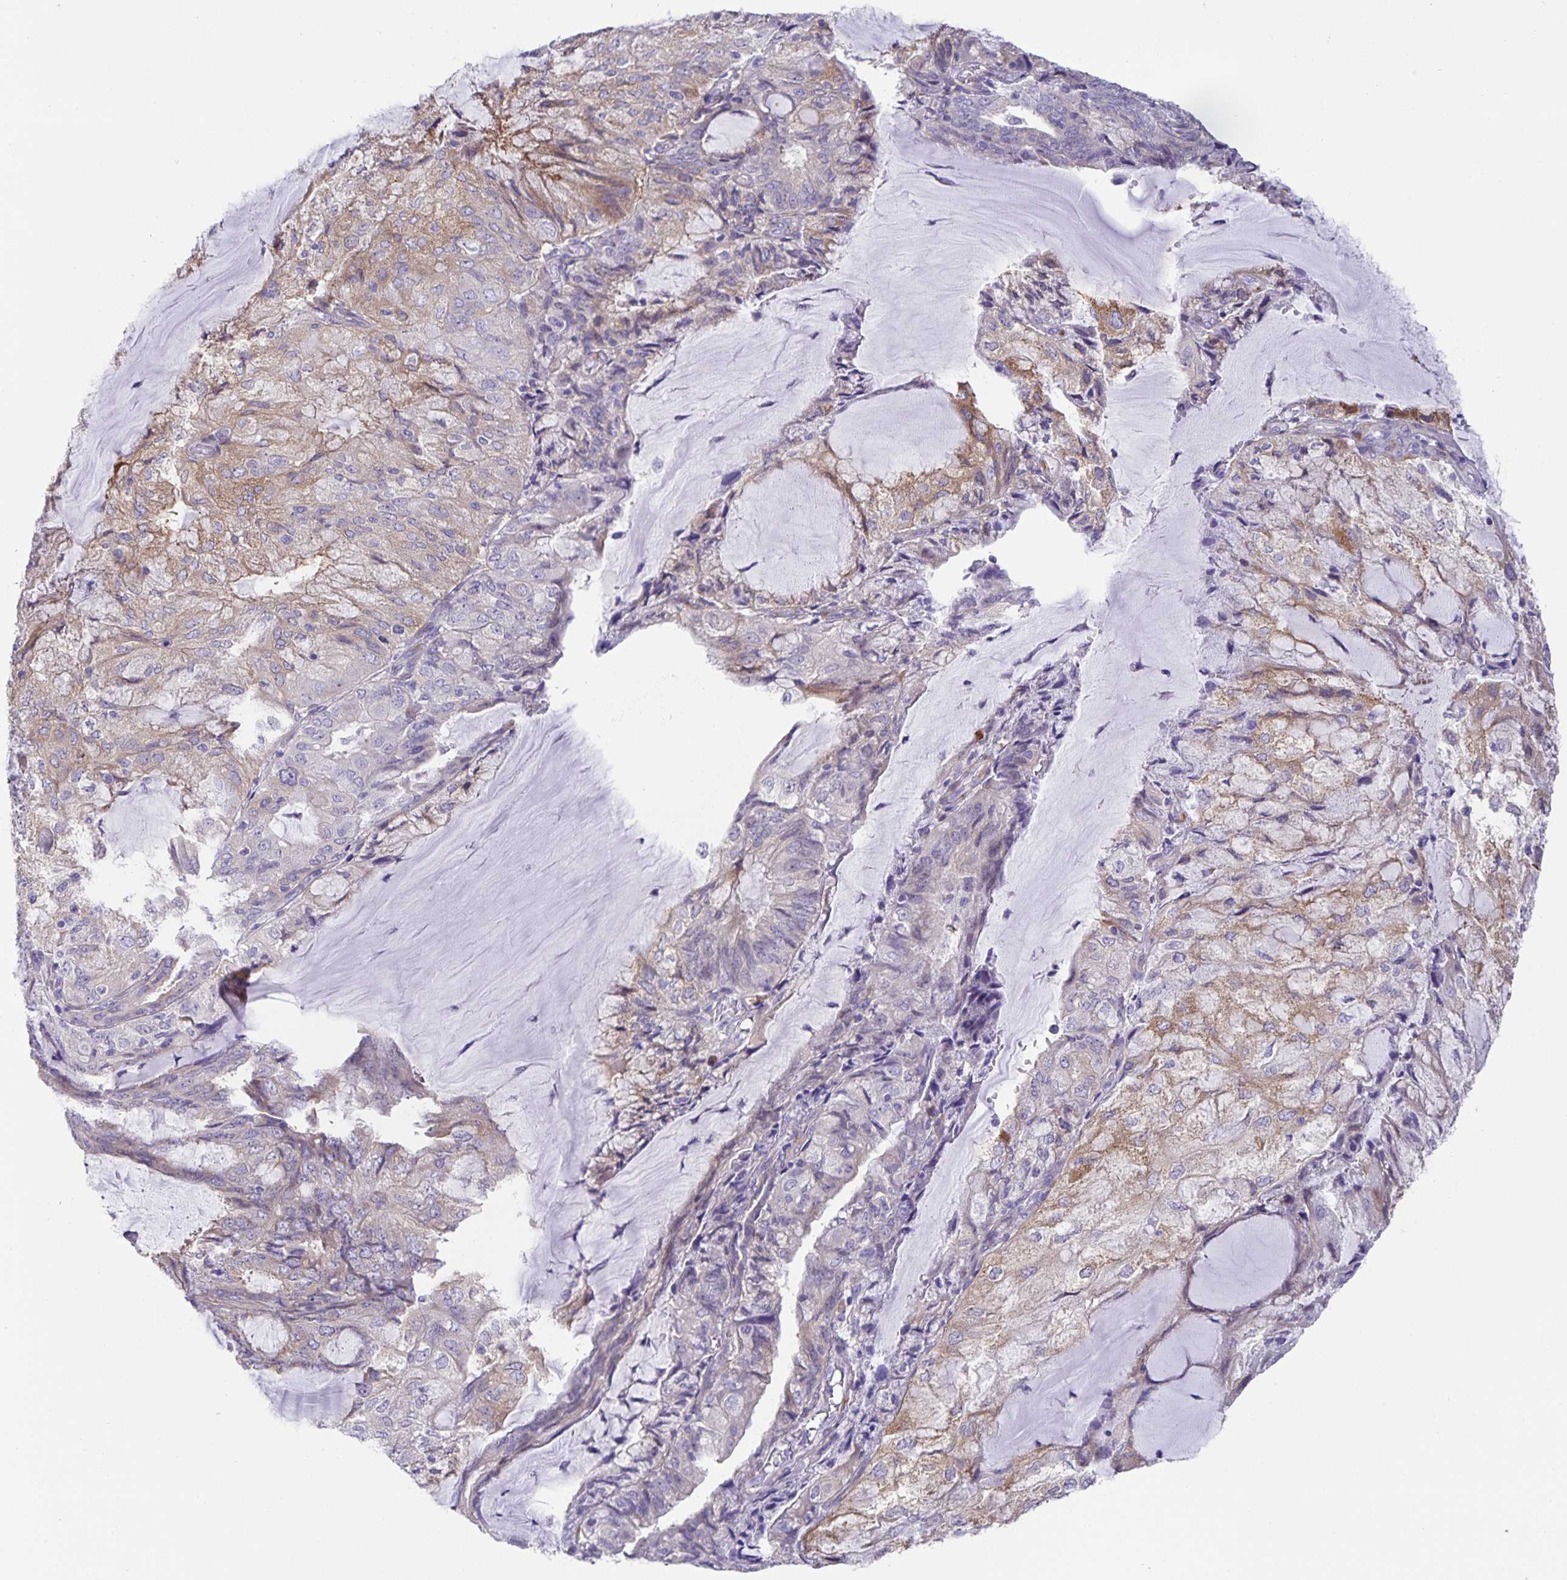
{"staining": {"intensity": "weak", "quantity": "<25%", "location": "cytoplasmic/membranous"}, "tissue": "endometrial cancer", "cell_type": "Tumor cells", "image_type": "cancer", "snomed": [{"axis": "morphology", "description": "Adenocarcinoma, NOS"}, {"axis": "topography", "description": "Endometrium"}], "caption": "Tumor cells show no significant protein expression in endometrial adenocarcinoma.", "gene": "PRR36", "patient": {"sex": "female", "age": 81}}